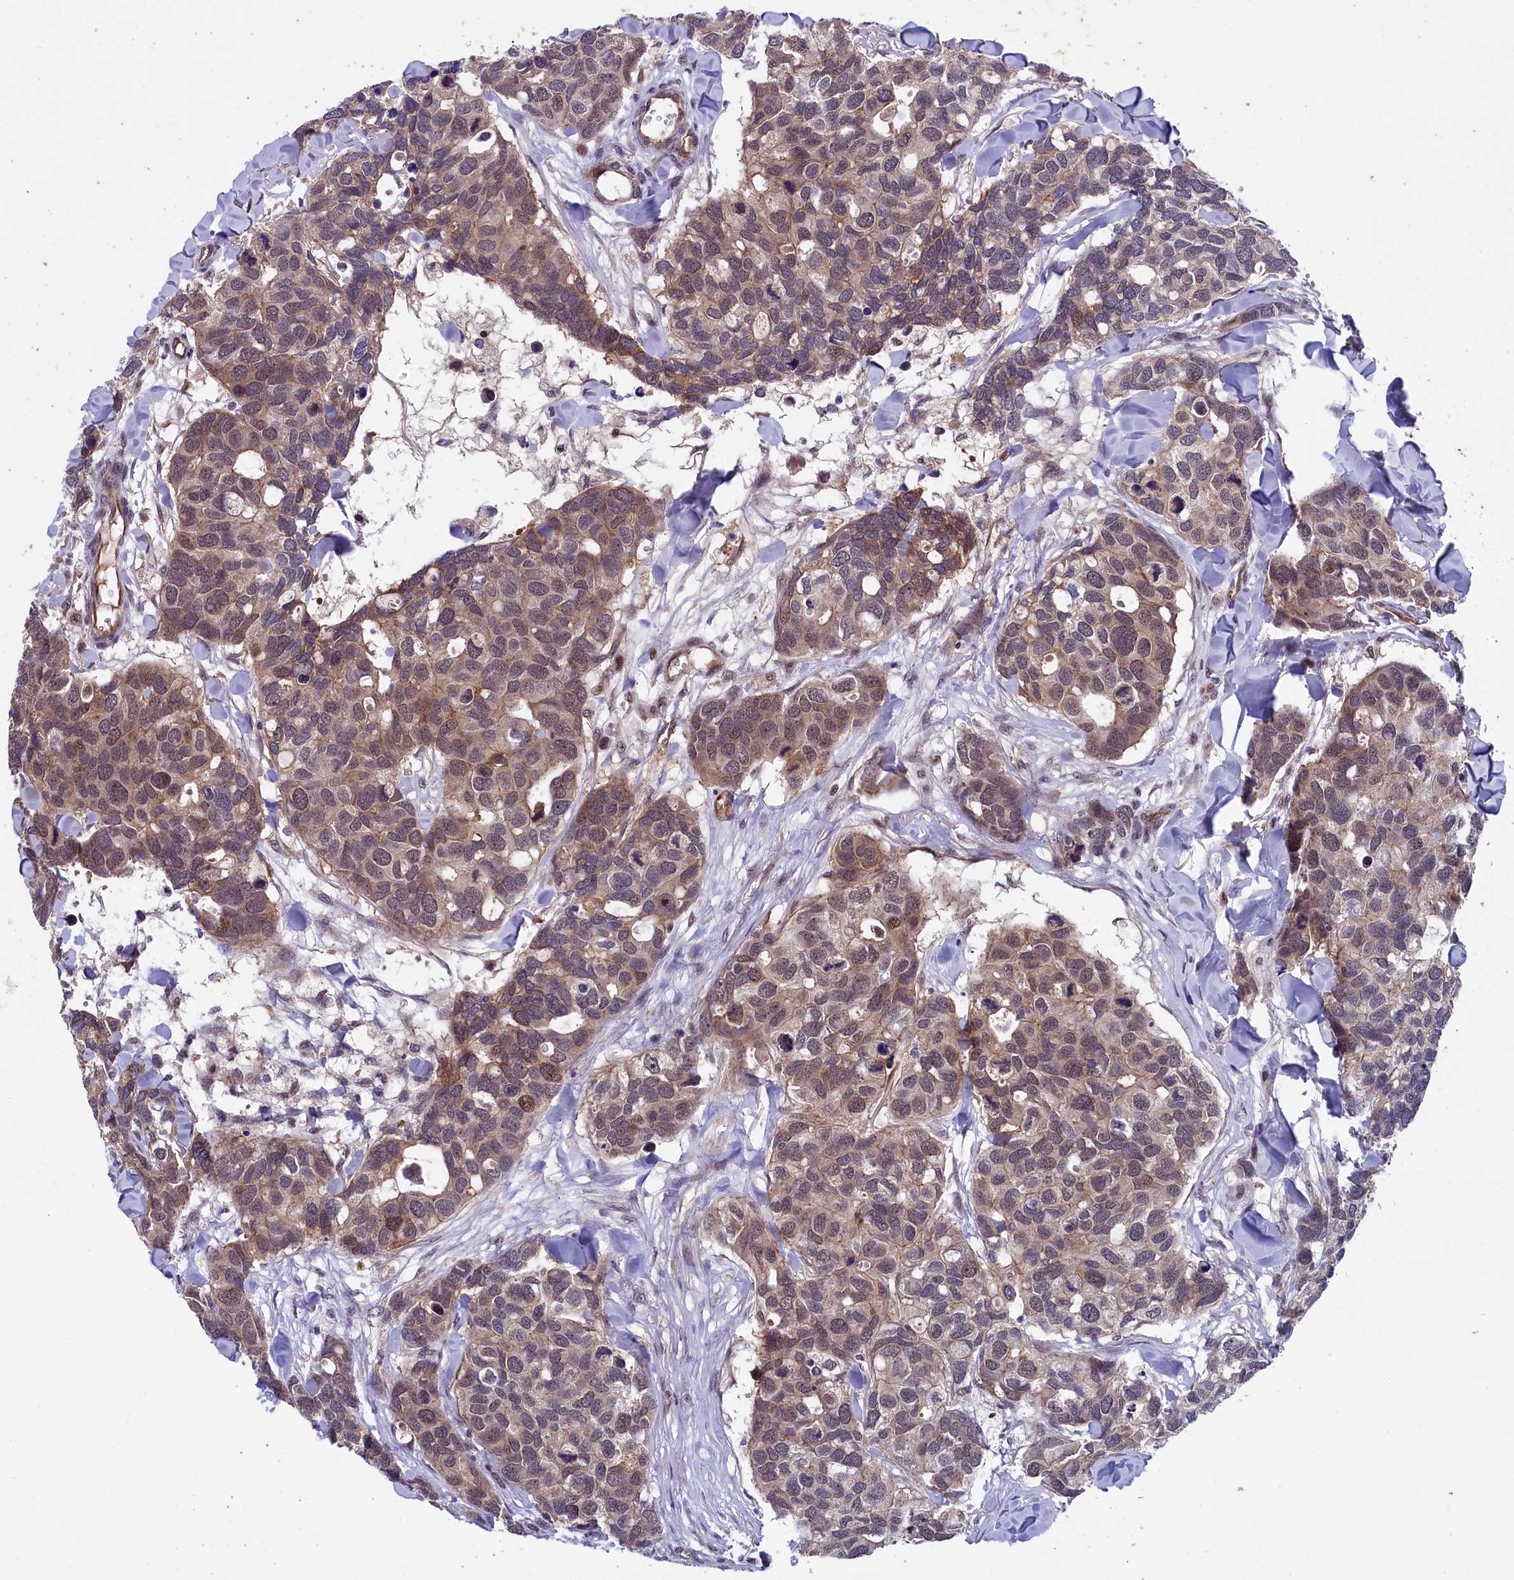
{"staining": {"intensity": "weak", "quantity": ">75%", "location": "cytoplasmic/membranous,nuclear"}, "tissue": "breast cancer", "cell_type": "Tumor cells", "image_type": "cancer", "snomed": [{"axis": "morphology", "description": "Duct carcinoma"}, {"axis": "topography", "description": "Breast"}], "caption": "A brown stain labels weak cytoplasmic/membranous and nuclear positivity of a protein in human breast cancer tumor cells.", "gene": "ARL14EP", "patient": {"sex": "female", "age": 83}}